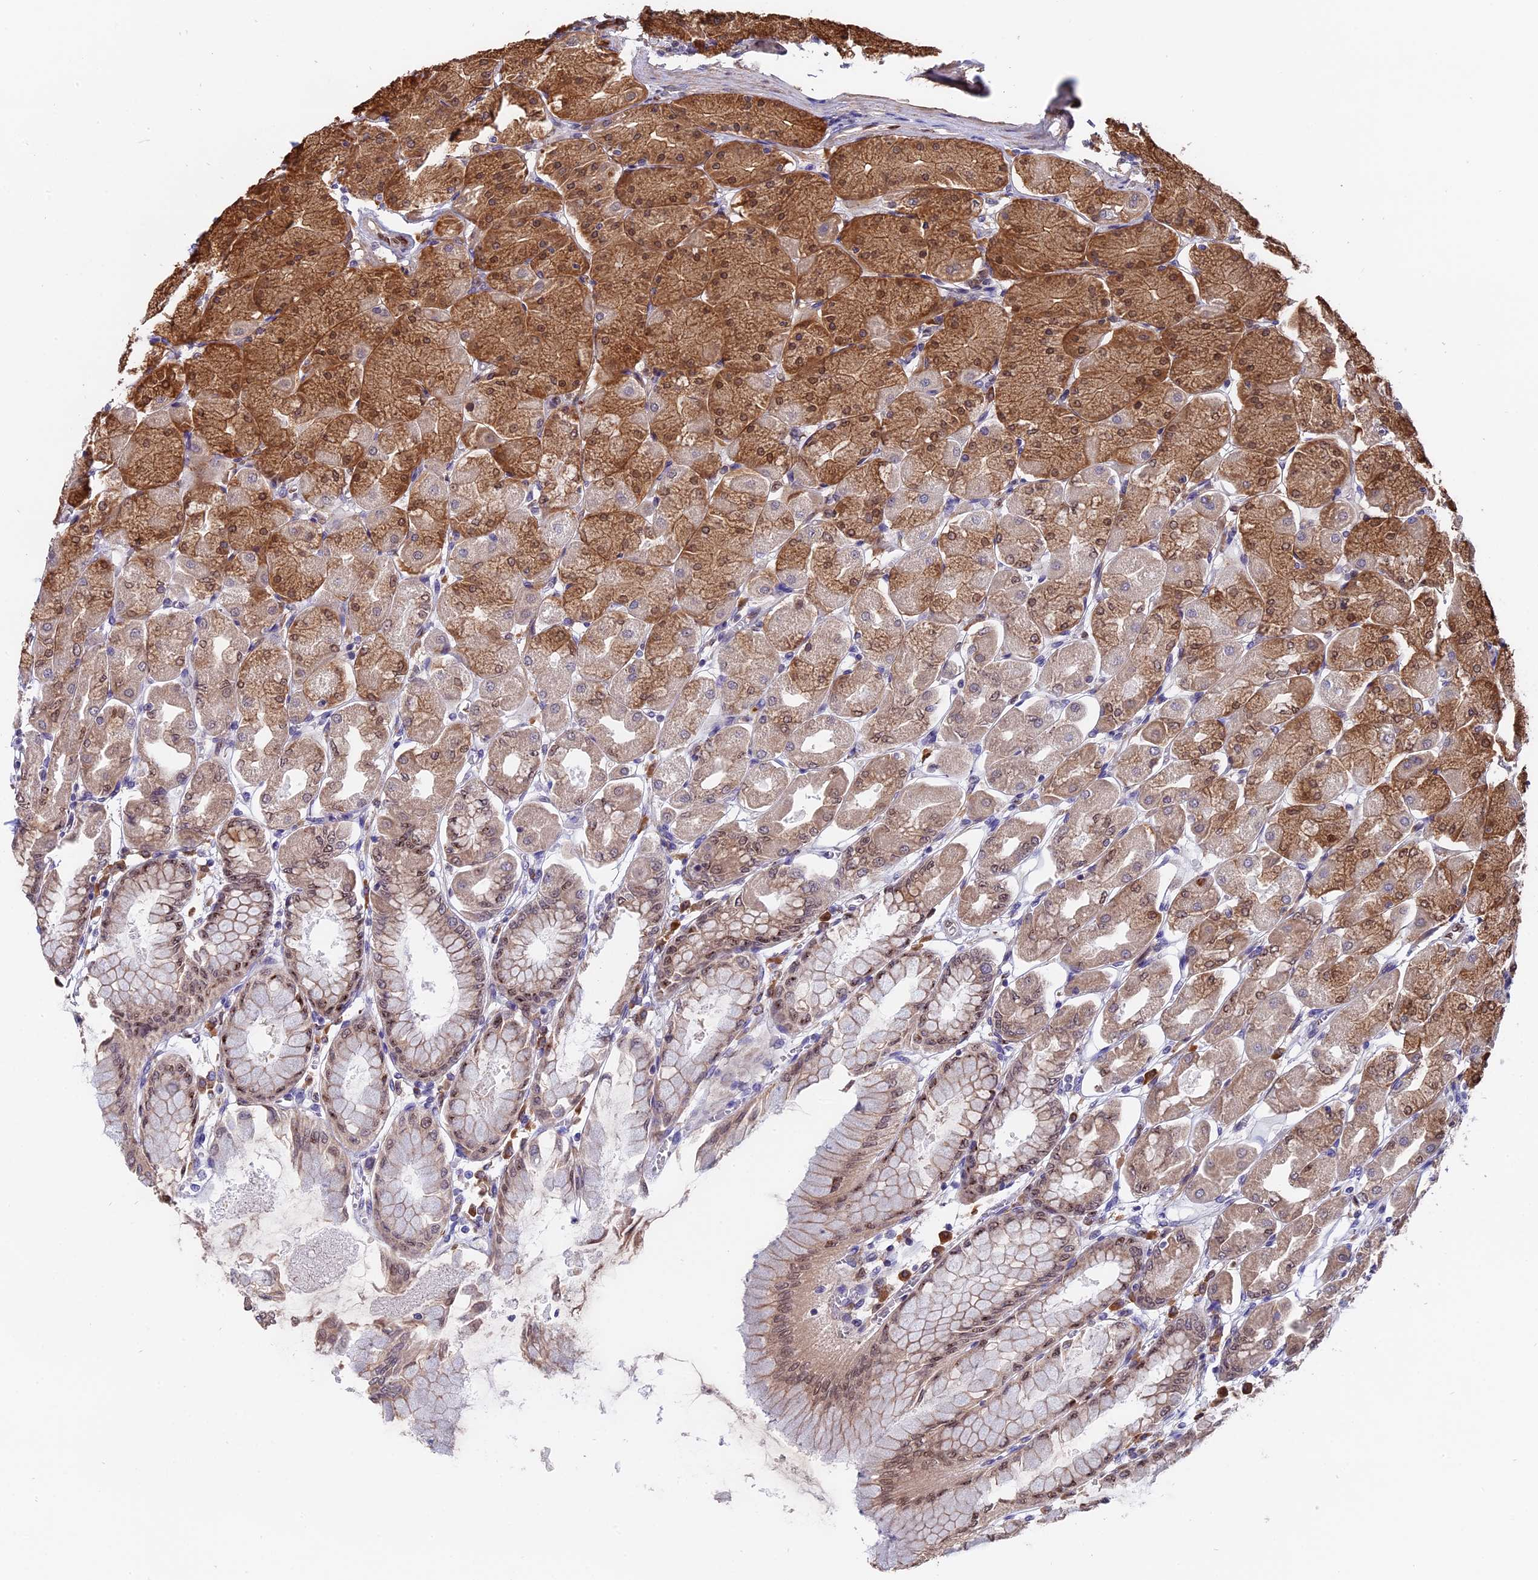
{"staining": {"intensity": "moderate", "quantity": ">75%", "location": "cytoplasmic/membranous,nuclear"}, "tissue": "stomach", "cell_type": "Glandular cells", "image_type": "normal", "snomed": [{"axis": "morphology", "description": "Normal tissue, NOS"}, {"axis": "topography", "description": "Stomach, upper"}], "caption": "This image demonstrates benign stomach stained with immunohistochemistry to label a protein in brown. The cytoplasmic/membranous,nuclear of glandular cells show moderate positivity for the protein. Nuclei are counter-stained blue.", "gene": "FAM118B", "patient": {"sex": "female", "age": 56}}